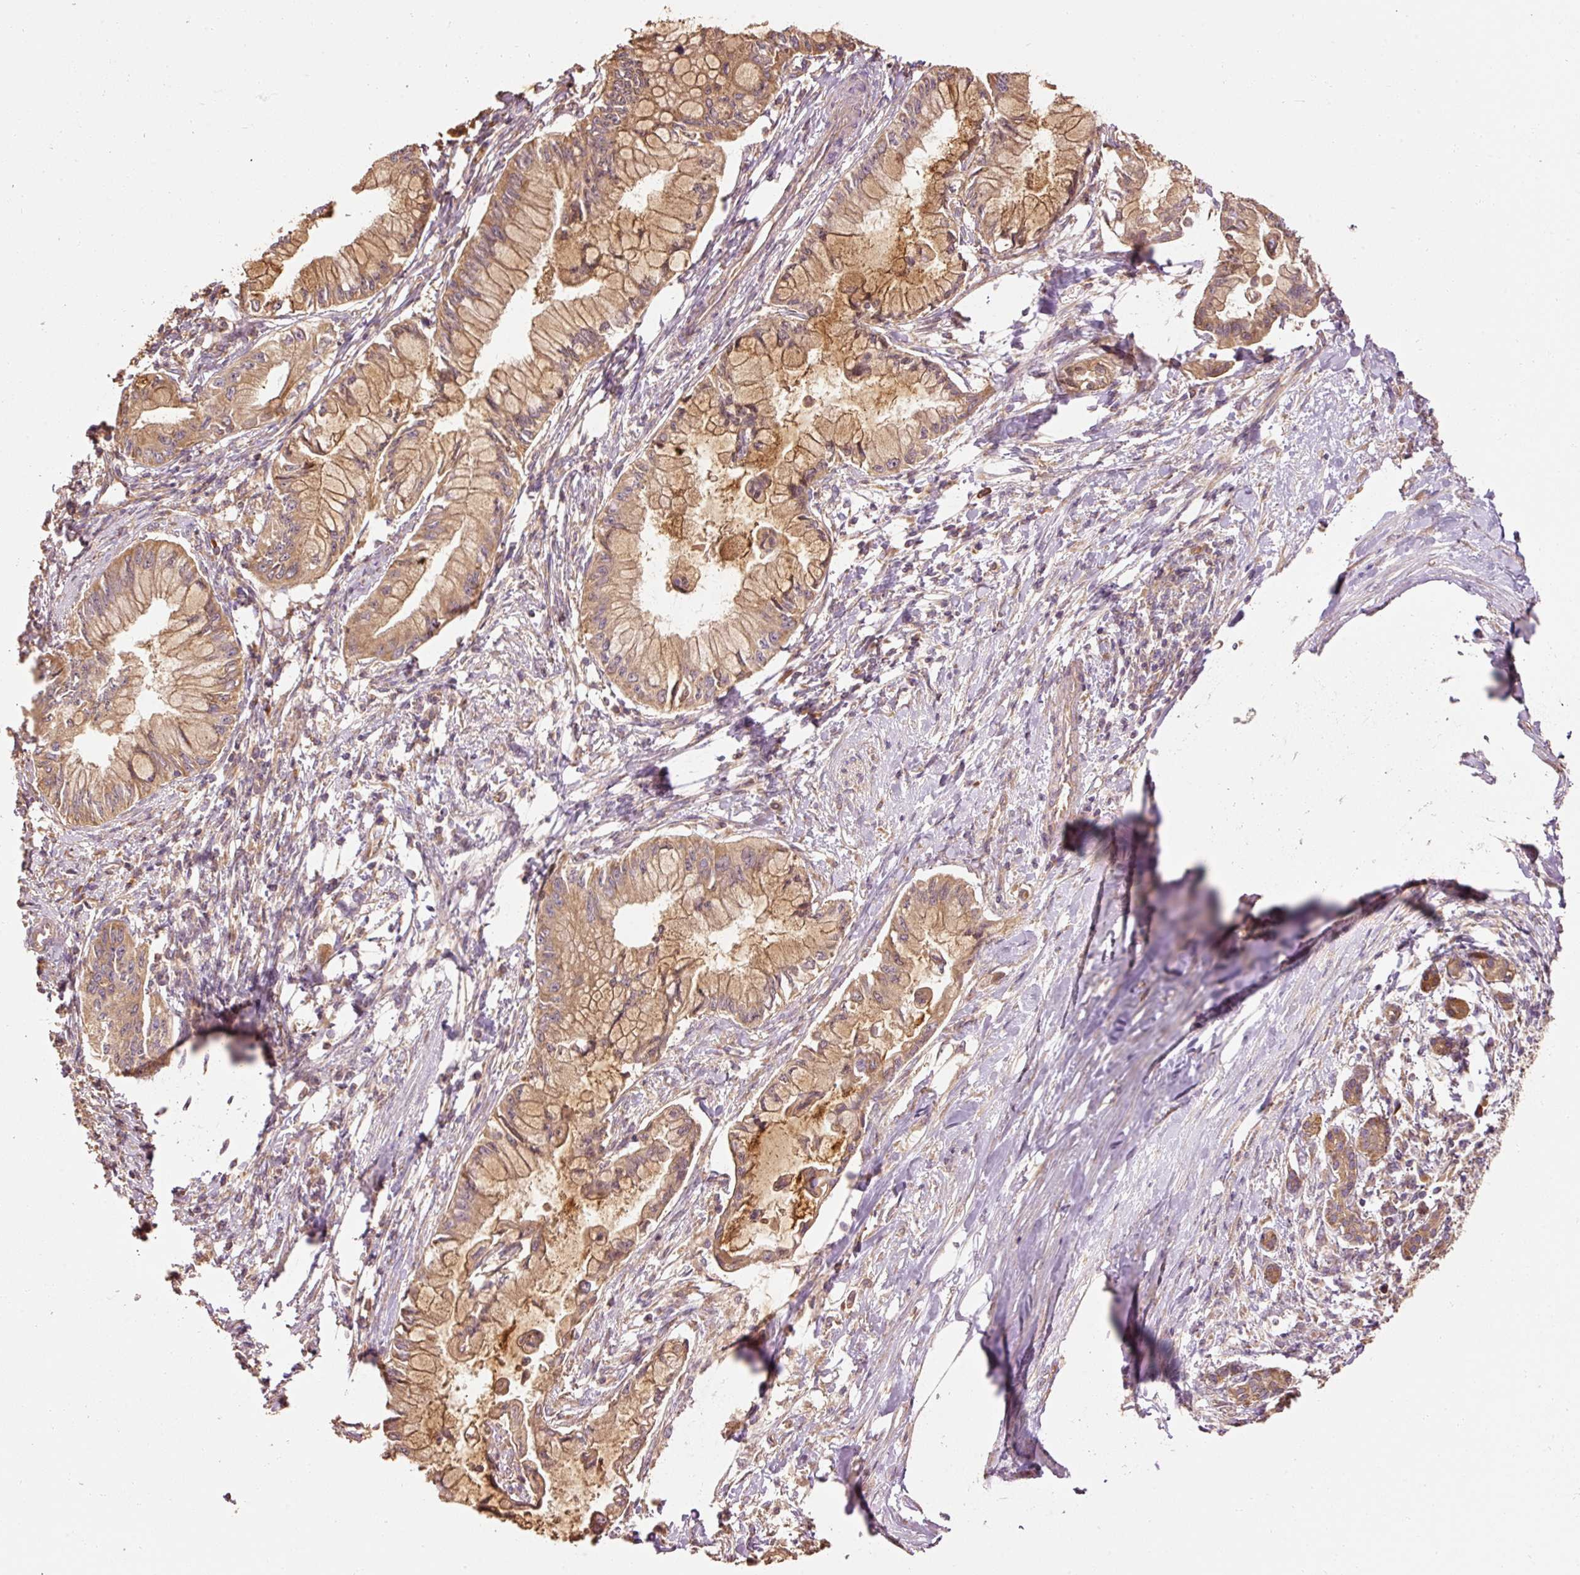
{"staining": {"intensity": "moderate", "quantity": ">75%", "location": "cytoplasmic/membranous"}, "tissue": "pancreatic cancer", "cell_type": "Tumor cells", "image_type": "cancer", "snomed": [{"axis": "morphology", "description": "Adenocarcinoma, NOS"}, {"axis": "topography", "description": "Pancreas"}], "caption": "Tumor cells show medium levels of moderate cytoplasmic/membranous expression in approximately >75% of cells in pancreatic cancer (adenocarcinoma).", "gene": "EFHC1", "patient": {"sex": "male", "age": 48}}